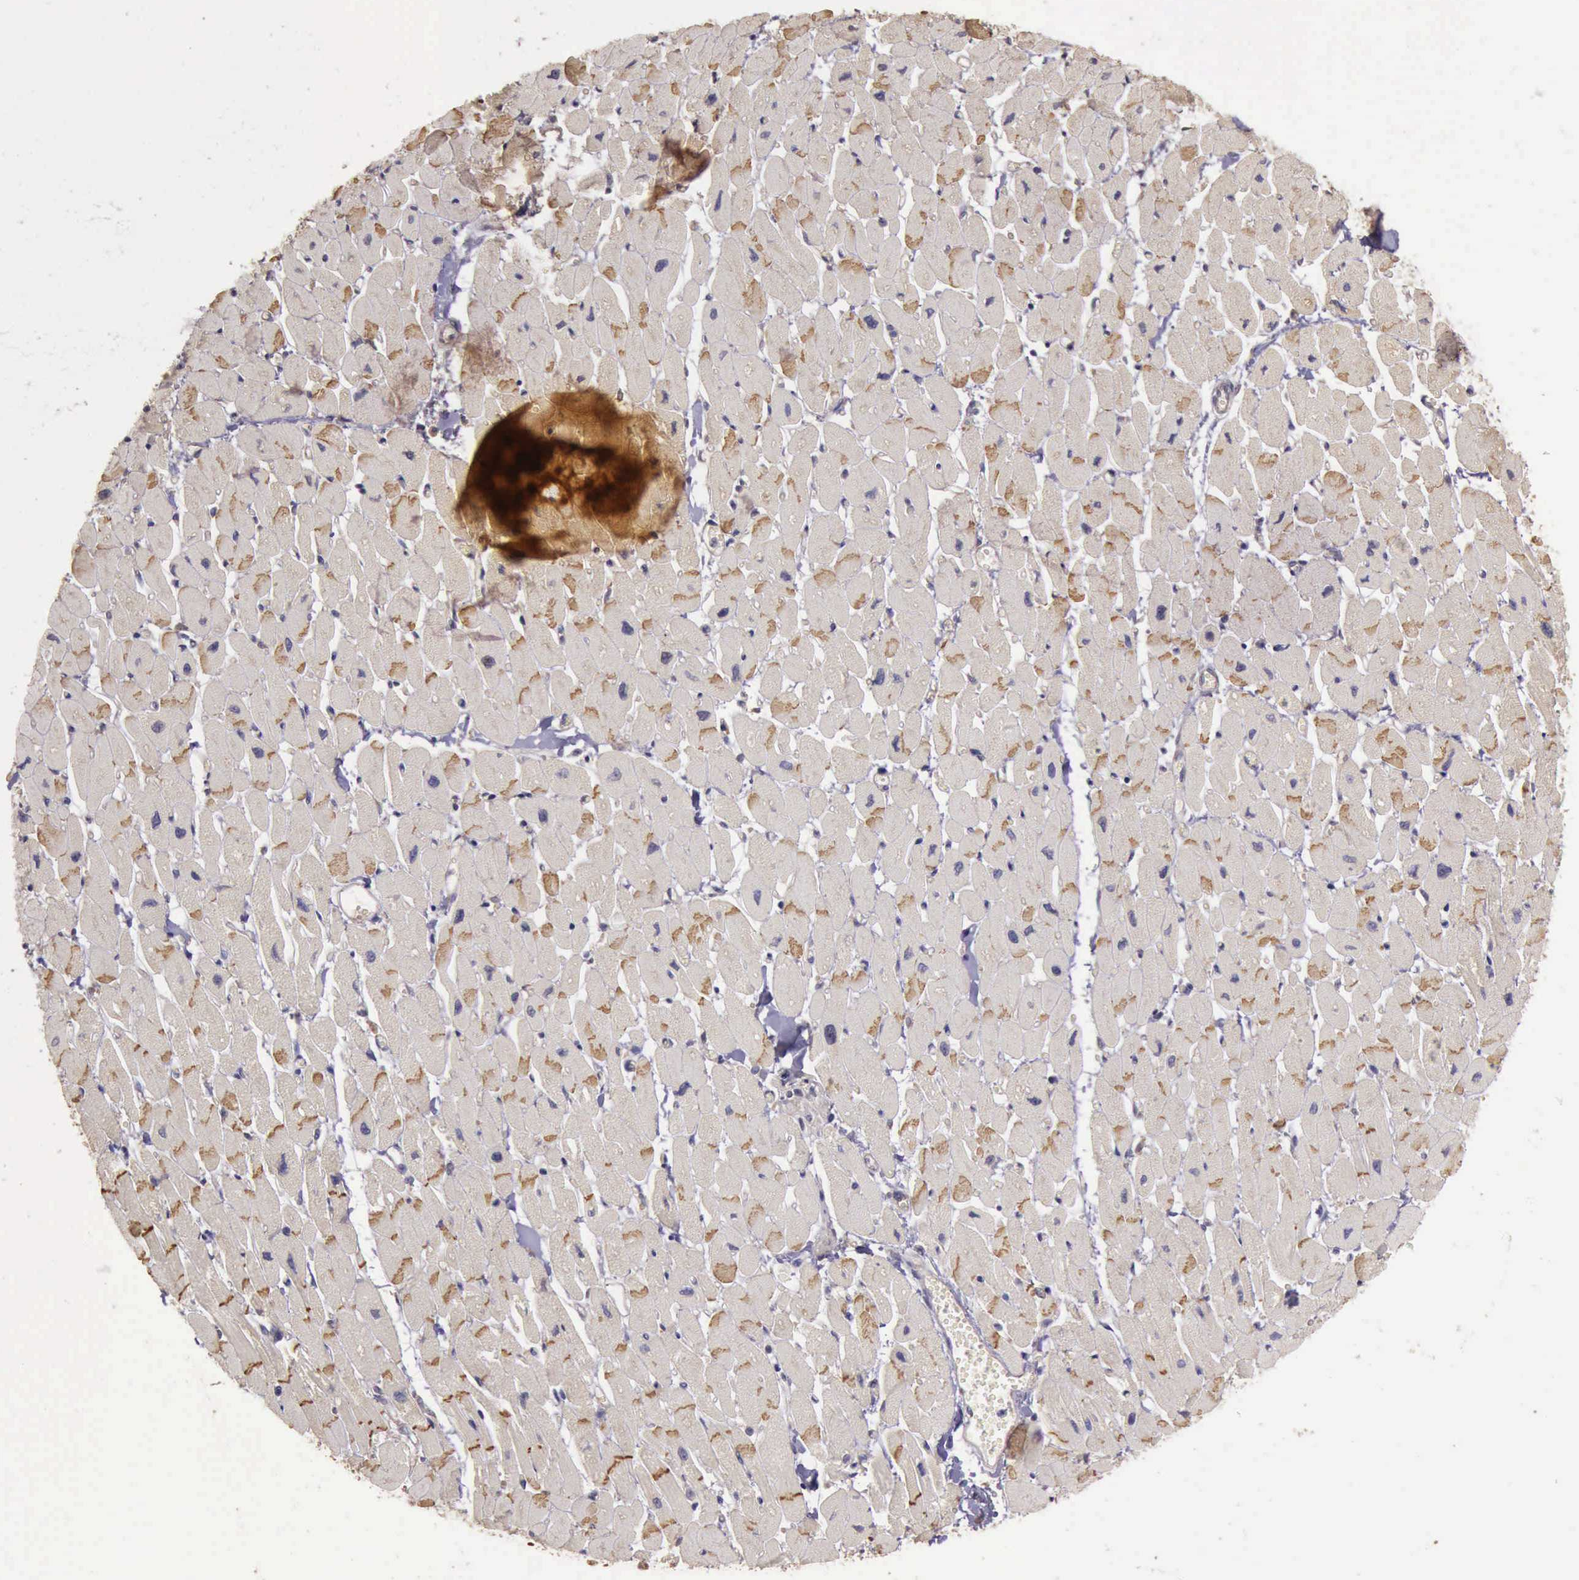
{"staining": {"intensity": "weak", "quantity": "<25%", "location": "cytoplasmic/membranous"}, "tissue": "heart muscle", "cell_type": "Cardiomyocytes", "image_type": "normal", "snomed": [{"axis": "morphology", "description": "Normal tissue, NOS"}, {"axis": "topography", "description": "Heart"}], "caption": "The histopathology image shows no staining of cardiomyocytes in benign heart muscle. (Stains: DAB immunohistochemistry with hematoxylin counter stain, Microscopy: brightfield microscopy at high magnification).", "gene": "EIF5", "patient": {"sex": "female", "age": 54}}